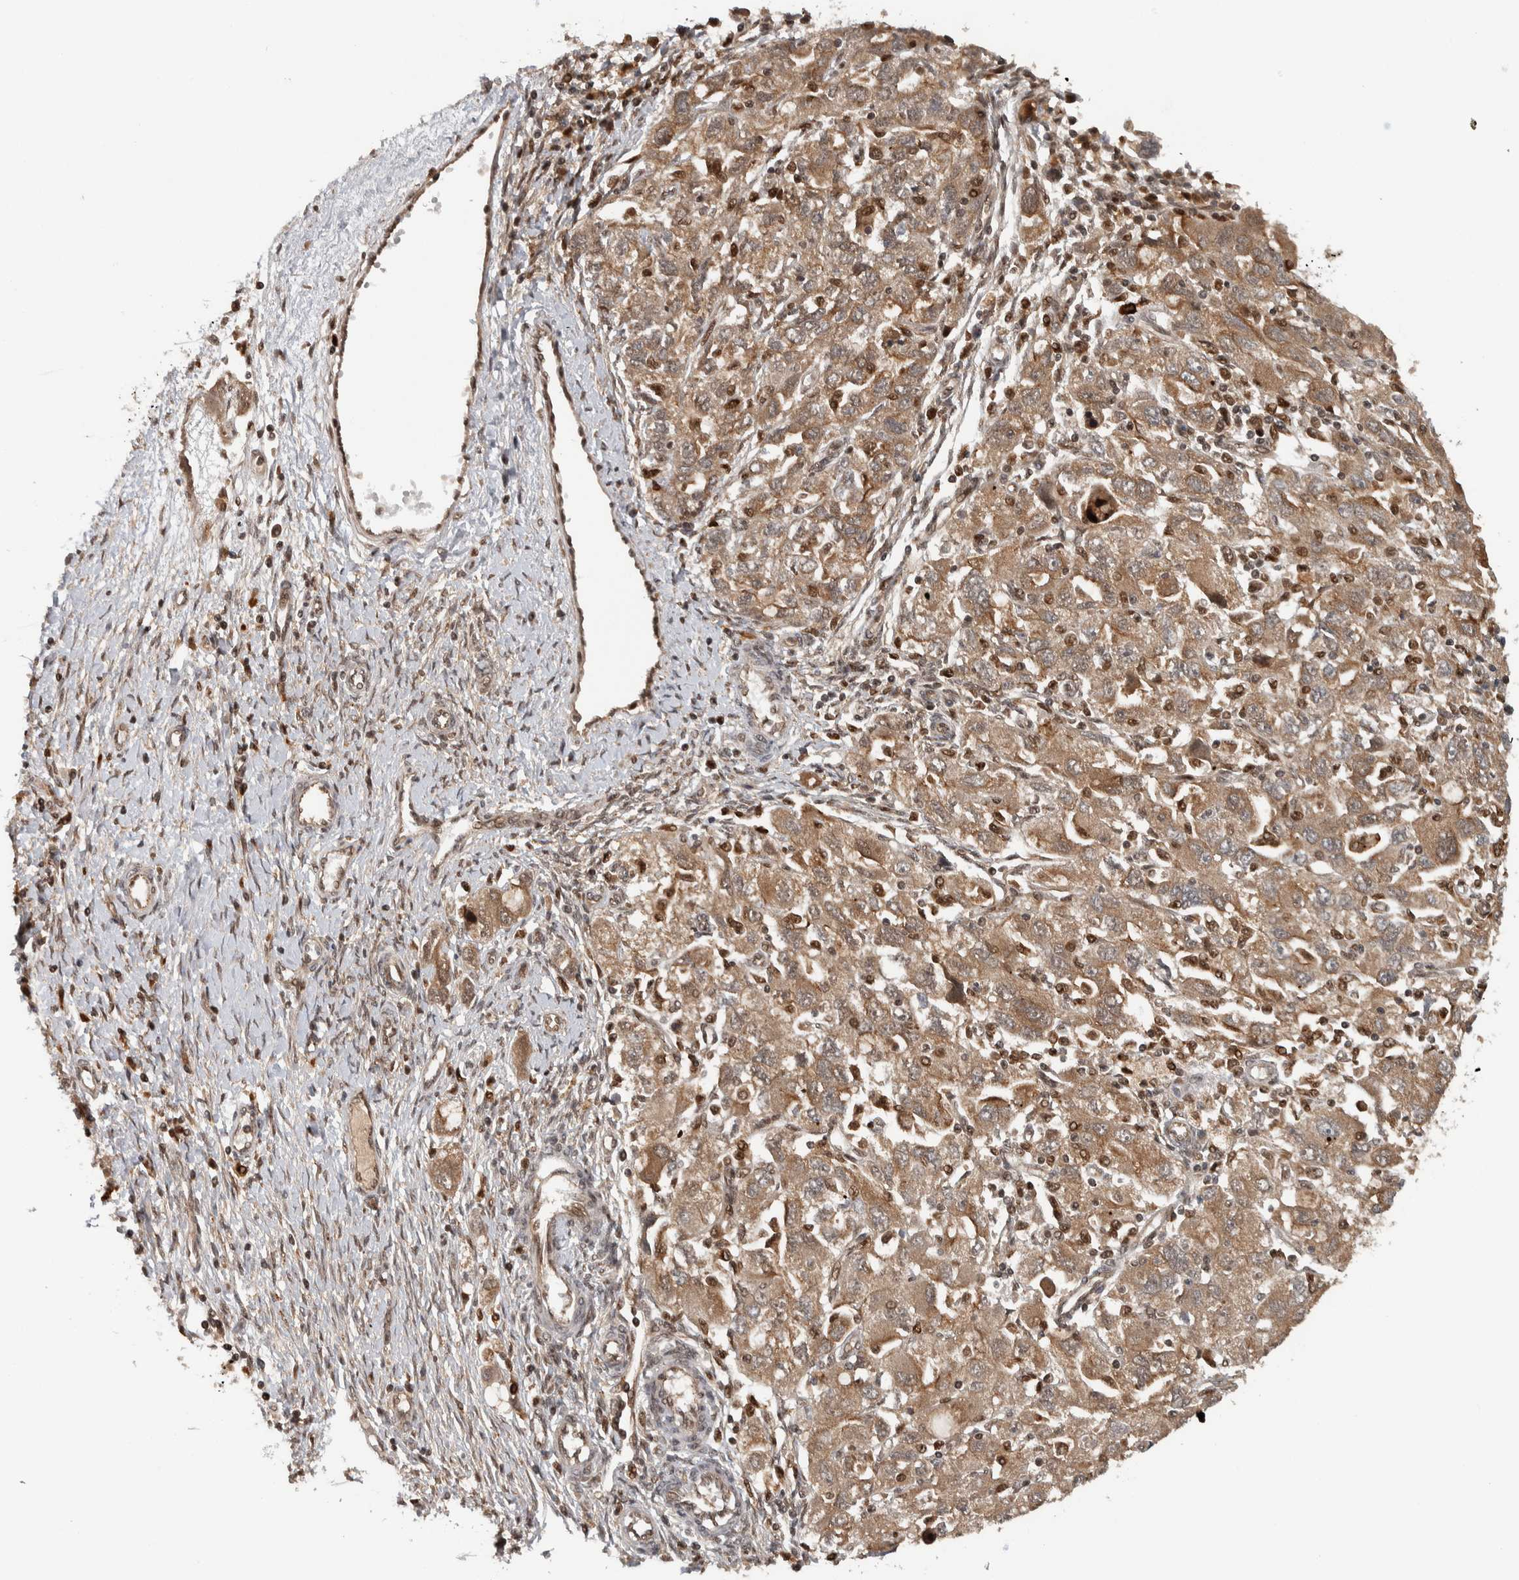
{"staining": {"intensity": "moderate", "quantity": ">75%", "location": "cytoplasmic/membranous,nuclear"}, "tissue": "ovarian cancer", "cell_type": "Tumor cells", "image_type": "cancer", "snomed": [{"axis": "morphology", "description": "Carcinoma, NOS"}, {"axis": "morphology", "description": "Cystadenocarcinoma, serous, NOS"}, {"axis": "topography", "description": "Ovary"}], "caption": "Ovarian cancer stained with DAB (3,3'-diaminobenzidine) immunohistochemistry shows medium levels of moderate cytoplasmic/membranous and nuclear expression in approximately >75% of tumor cells.", "gene": "RPS6KA4", "patient": {"sex": "female", "age": 69}}